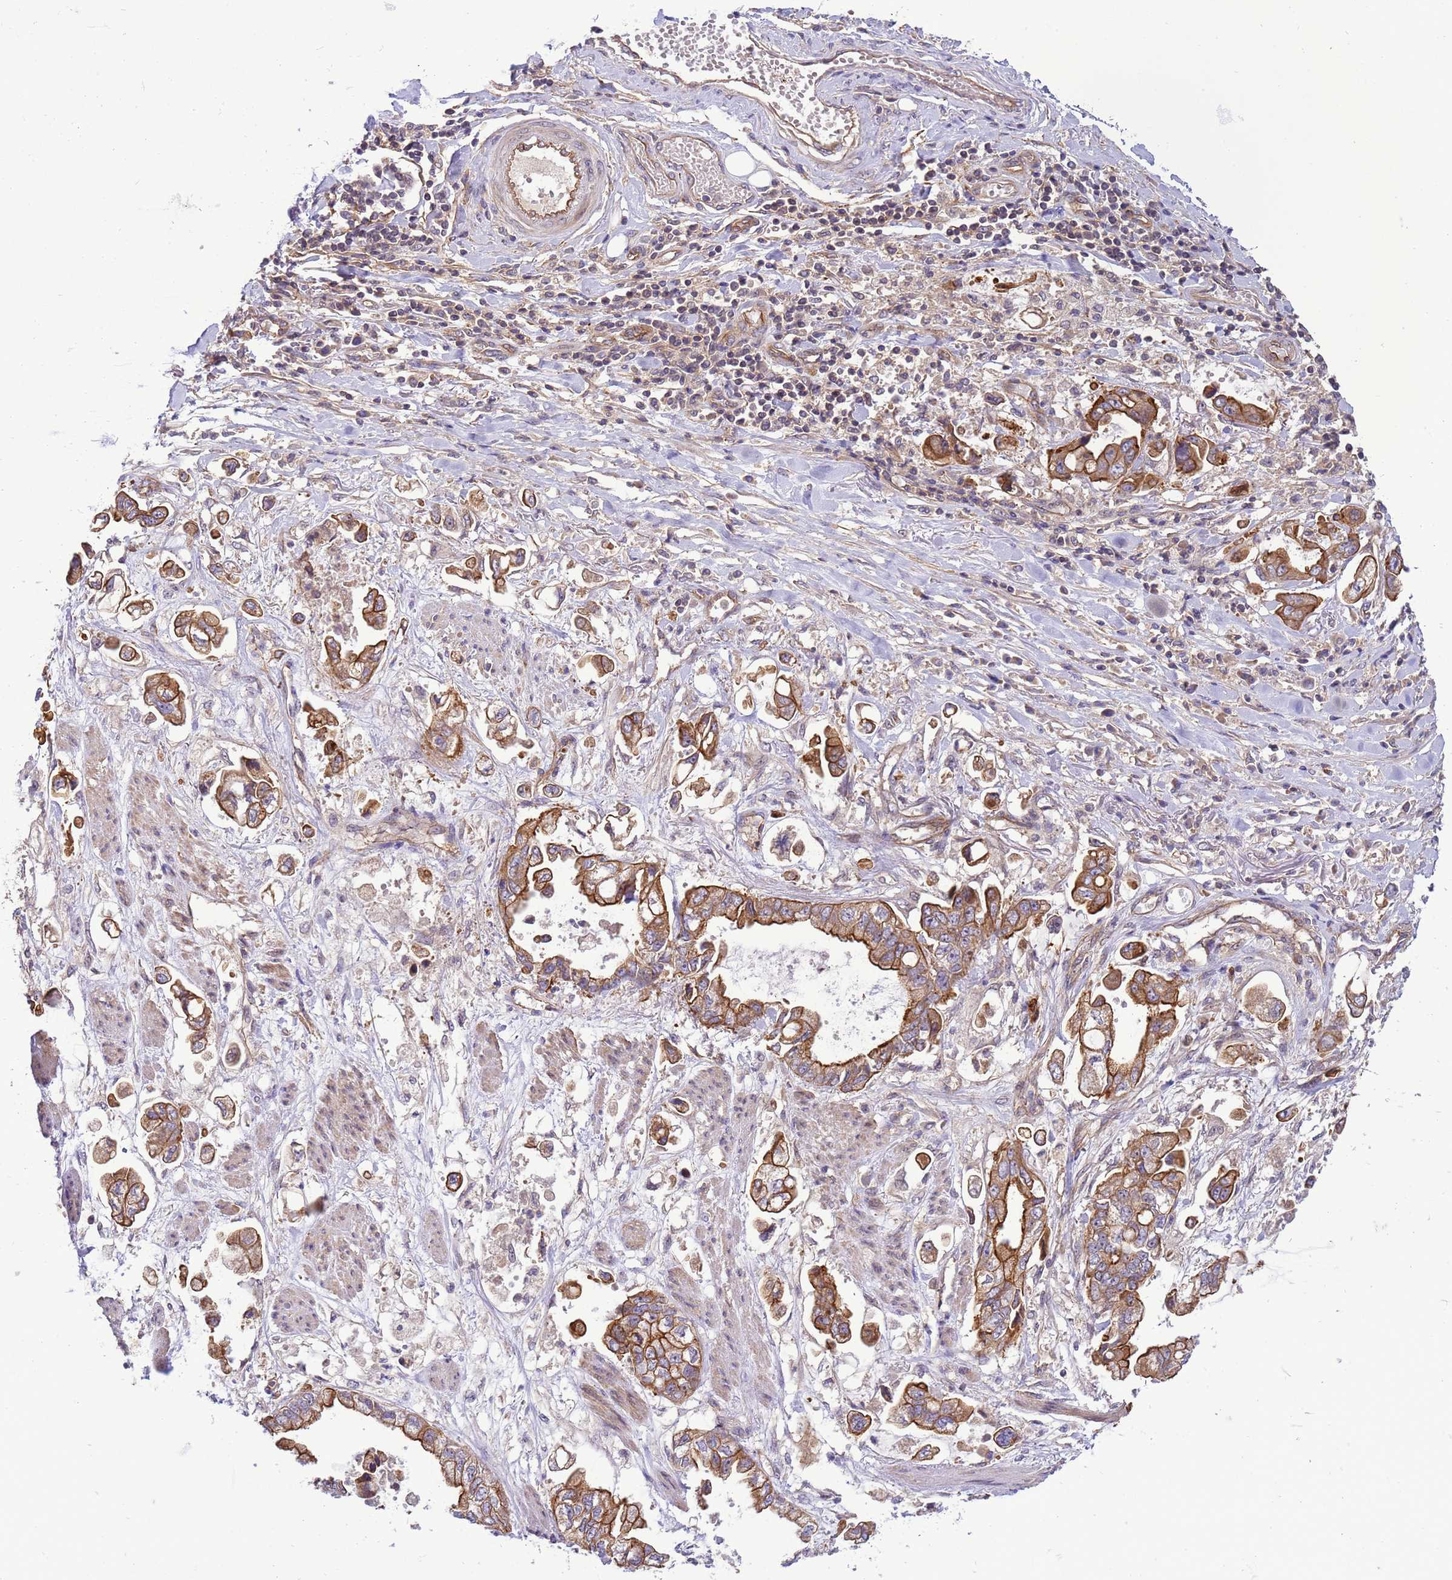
{"staining": {"intensity": "strong", "quantity": ">75%", "location": "cytoplasmic/membranous"}, "tissue": "stomach cancer", "cell_type": "Tumor cells", "image_type": "cancer", "snomed": [{"axis": "morphology", "description": "Adenocarcinoma, NOS"}, {"axis": "topography", "description": "Stomach"}], "caption": "Brown immunohistochemical staining in human stomach adenocarcinoma exhibits strong cytoplasmic/membranous expression in about >75% of tumor cells.", "gene": "SMCO3", "patient": {"sex": "male", "age": 62}}